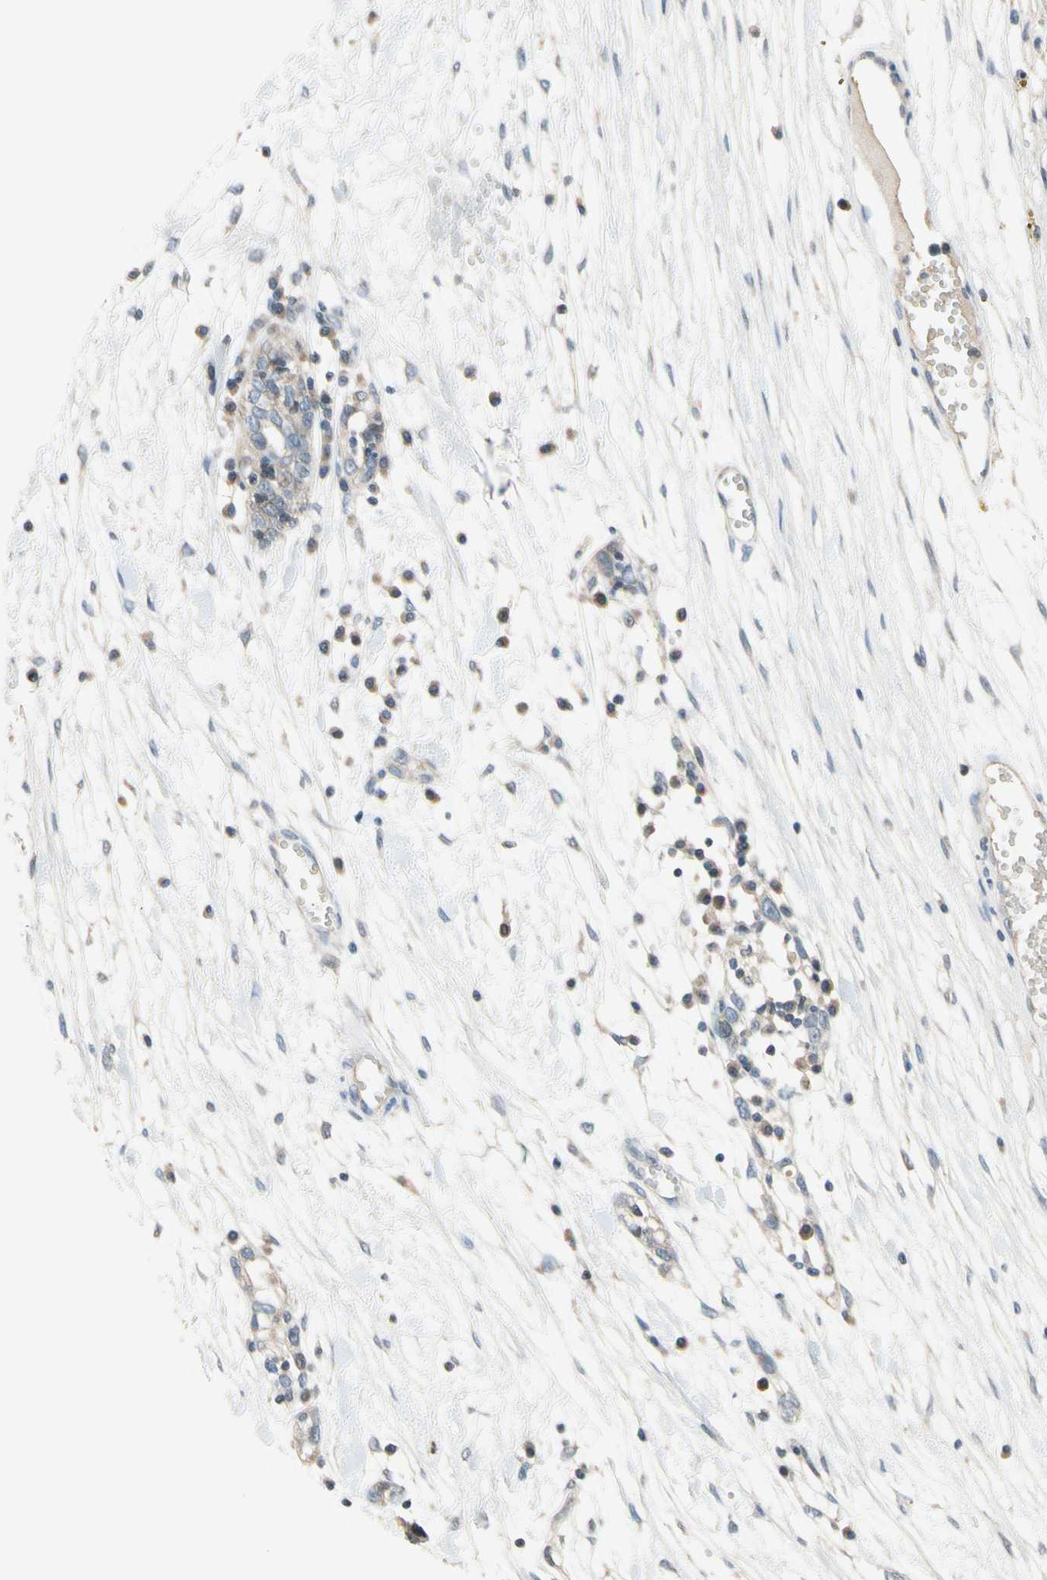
{"staining": {"intensity": "weak", "quantity": "25%-75%", "location": "cytoplasmic/membranous"}, "tissue": "ovarian cancer", "cell_type": "Tumor cells", "image_type": "cancer", "snomed": [{"axis": "morphology", "description": "Cystadenocarcinoma, serous, NOS"}, {"axis": "topography", "description": "Ovary"}], "caption": "Immunohistochemical staining of human ovarian cancer (serous cystadenocarcinoma) shows weak cytoplasmic/membranous protein staining in approximately 25%-75% of tumor cells.", "gene": "CFAP36", "patient": {"sex": "female", "age": 71}}